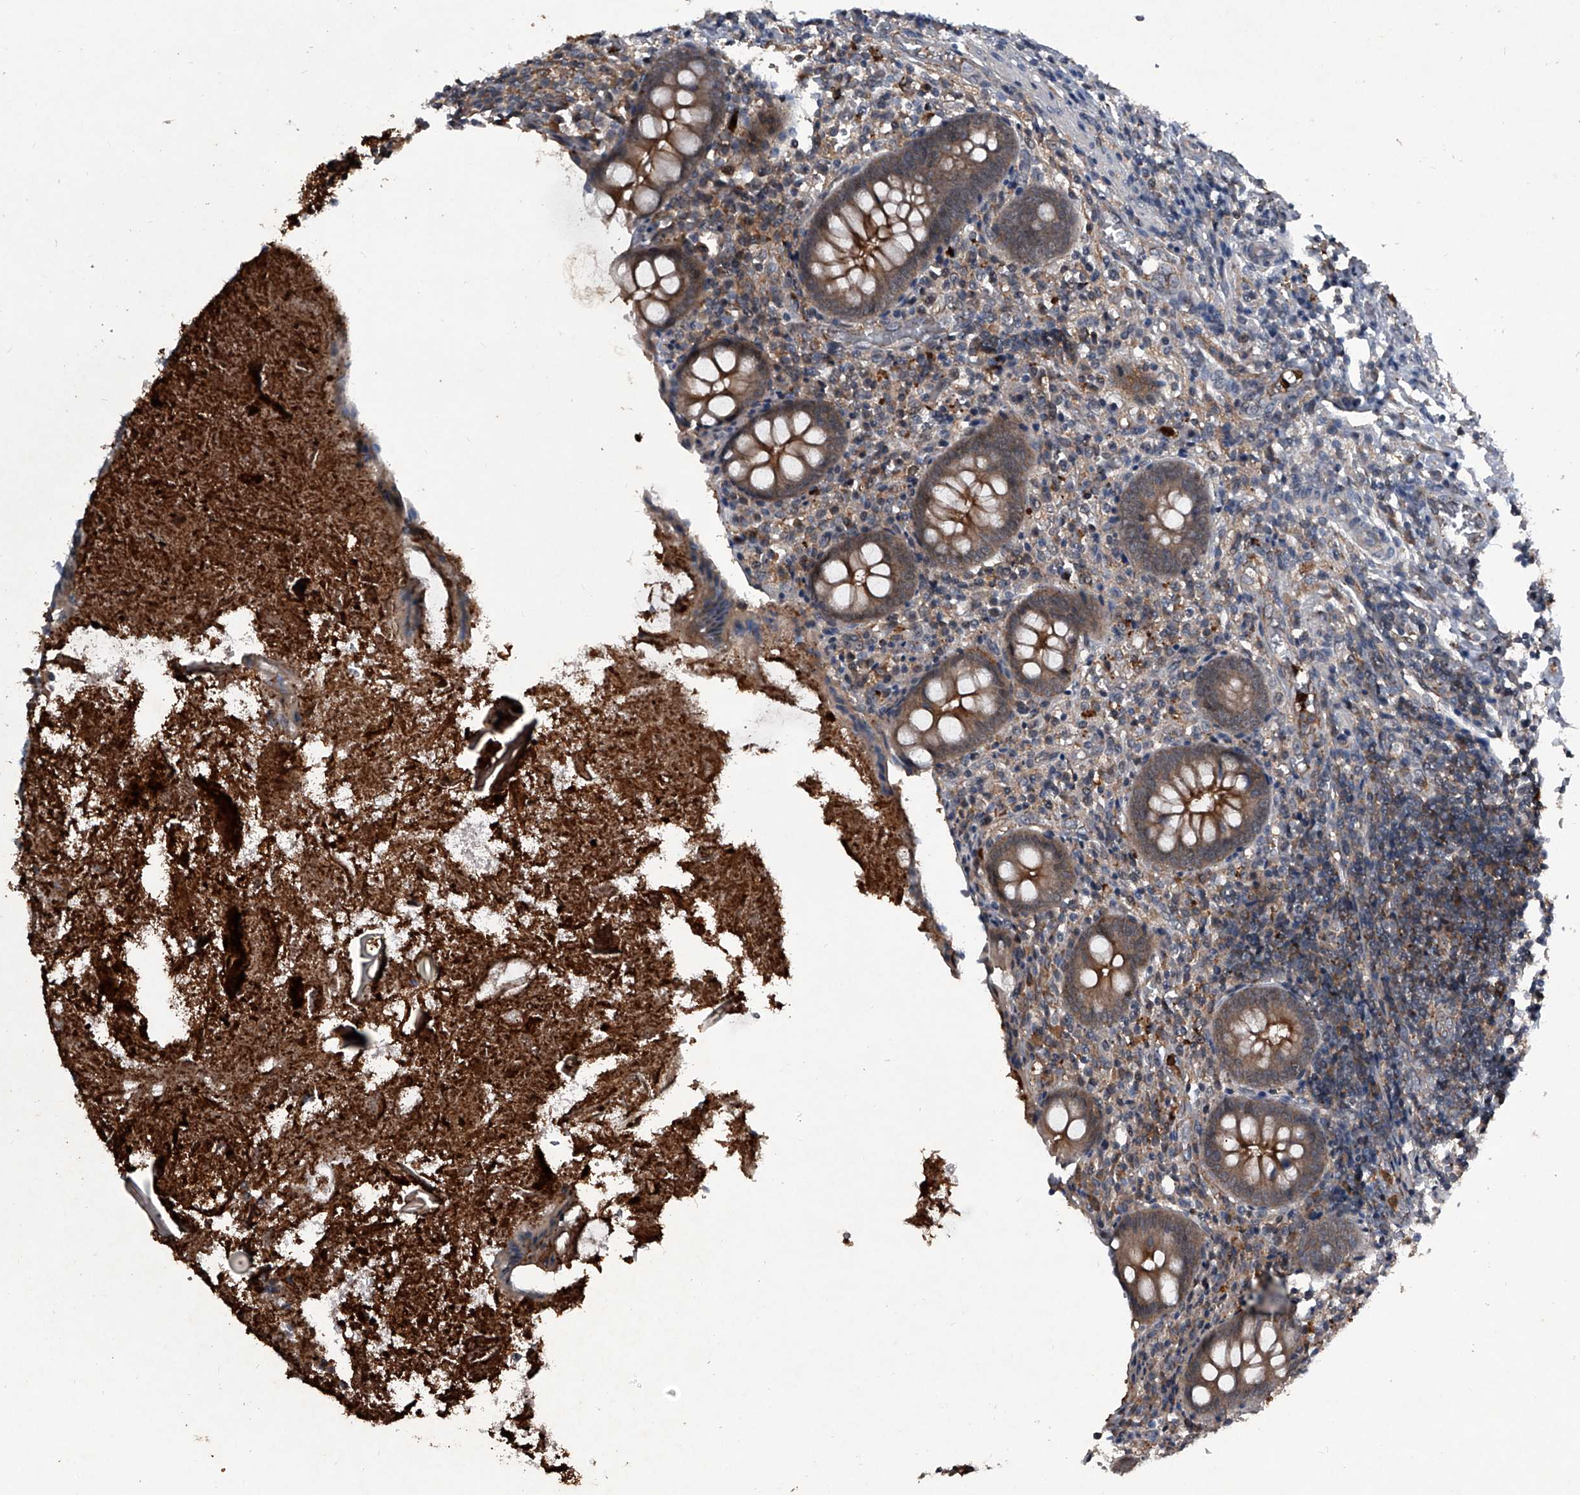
{"staining": {"intensity": "moderate", "quantity": "25%-75%", "location": "cytoplasmic/membranous"}, "tissue": "appendix", "cell_type": "Glandular cells", "image_type": "normal", "snomed": [{"axis": "morphology", "description": "Normal tissue, NOS"}, {"axis": "topography", "description": "Appendix"}], "caption": "Moderate cytoplasmic/membranous protein expression is identified in approximately 25%-75% of glandular cells in appendix. (DAB (3,3'-diaminobenzidine) IHC, brown staining for protein, blue staining for nuclei).", "gene": "MAPKAP1", "patient": {"sex": "female", "age": 17}}